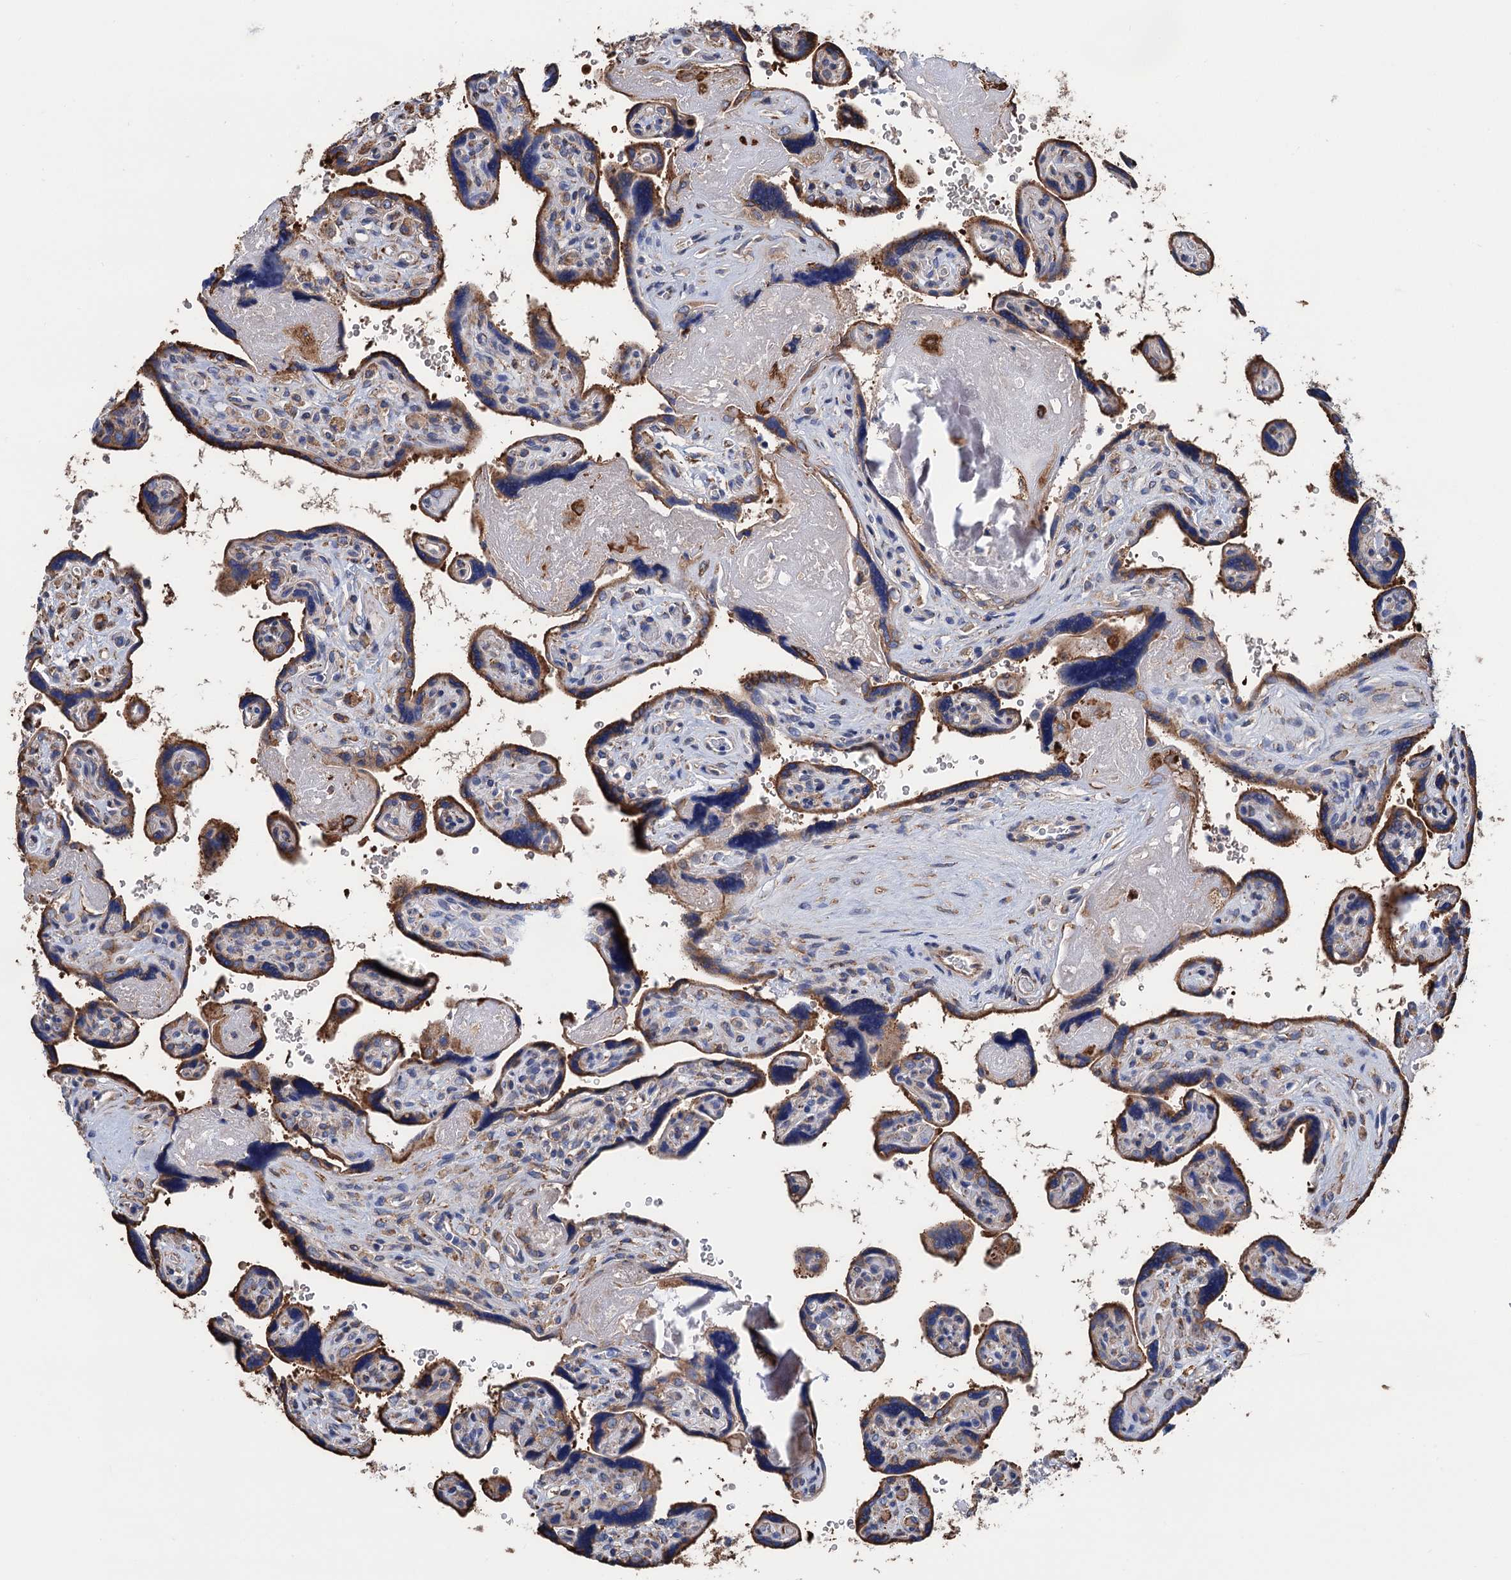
{"staining": {"intensity": "moderate", "quantity": ">75%", "location": "cytoplasmic/membranous"}, "tissue": "placenta", "cell_type": "Decidual cells", "image_type": "normal", "snomed": [{"axis": "morphology", "description": "Normal tissue, NOS"}, {"axis": "topography", "description": "Placenta"}], "caption": "The histopathology image exhibits immunohistochemical staining of benign placenta. There is moderate cytoplasmic/membranous staining is identified in about >75% of decidual cells.", "gene": "CNNM1", "patient": {"sex": "female", "age": 39}}